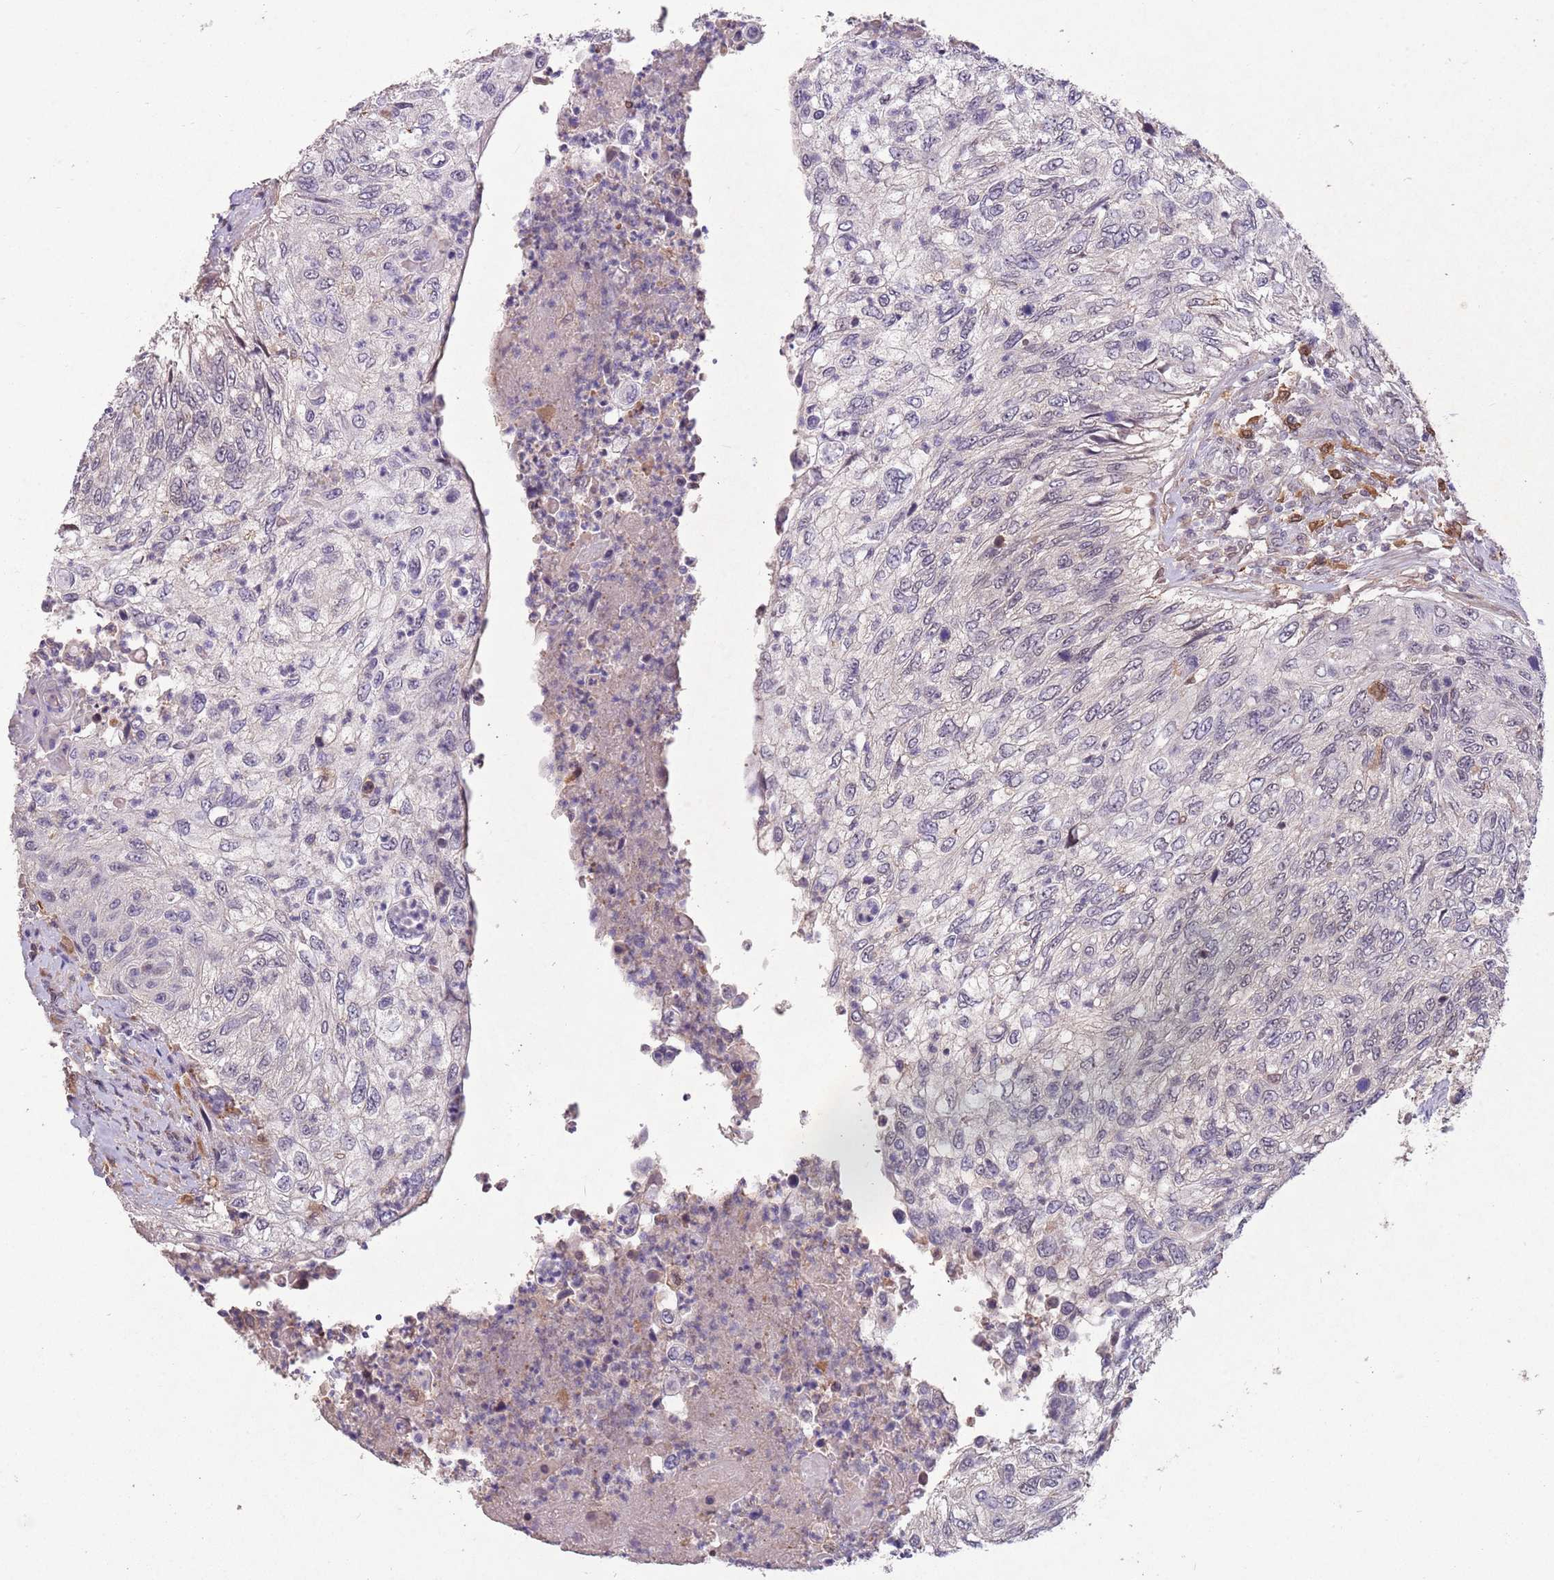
{"staining": {"intensity": "negative", "quantity": "none", "location": "none"}, "tissue": "urothelial cancer", "cell_type": "Tumor cells", "image_type": "cancer", "snomed": [{"axis": "morphology", "description": "Urothelial carcinoma, High grade"}, {"axis": "topography", "description": "Urinary bladder"}], "caption": "Urothelial cancer stained for a protein using immunohistochemistry shows no staining tumor cells.", "gene": "ZNF639", "patient": {"sex": "female", "age": 60}}